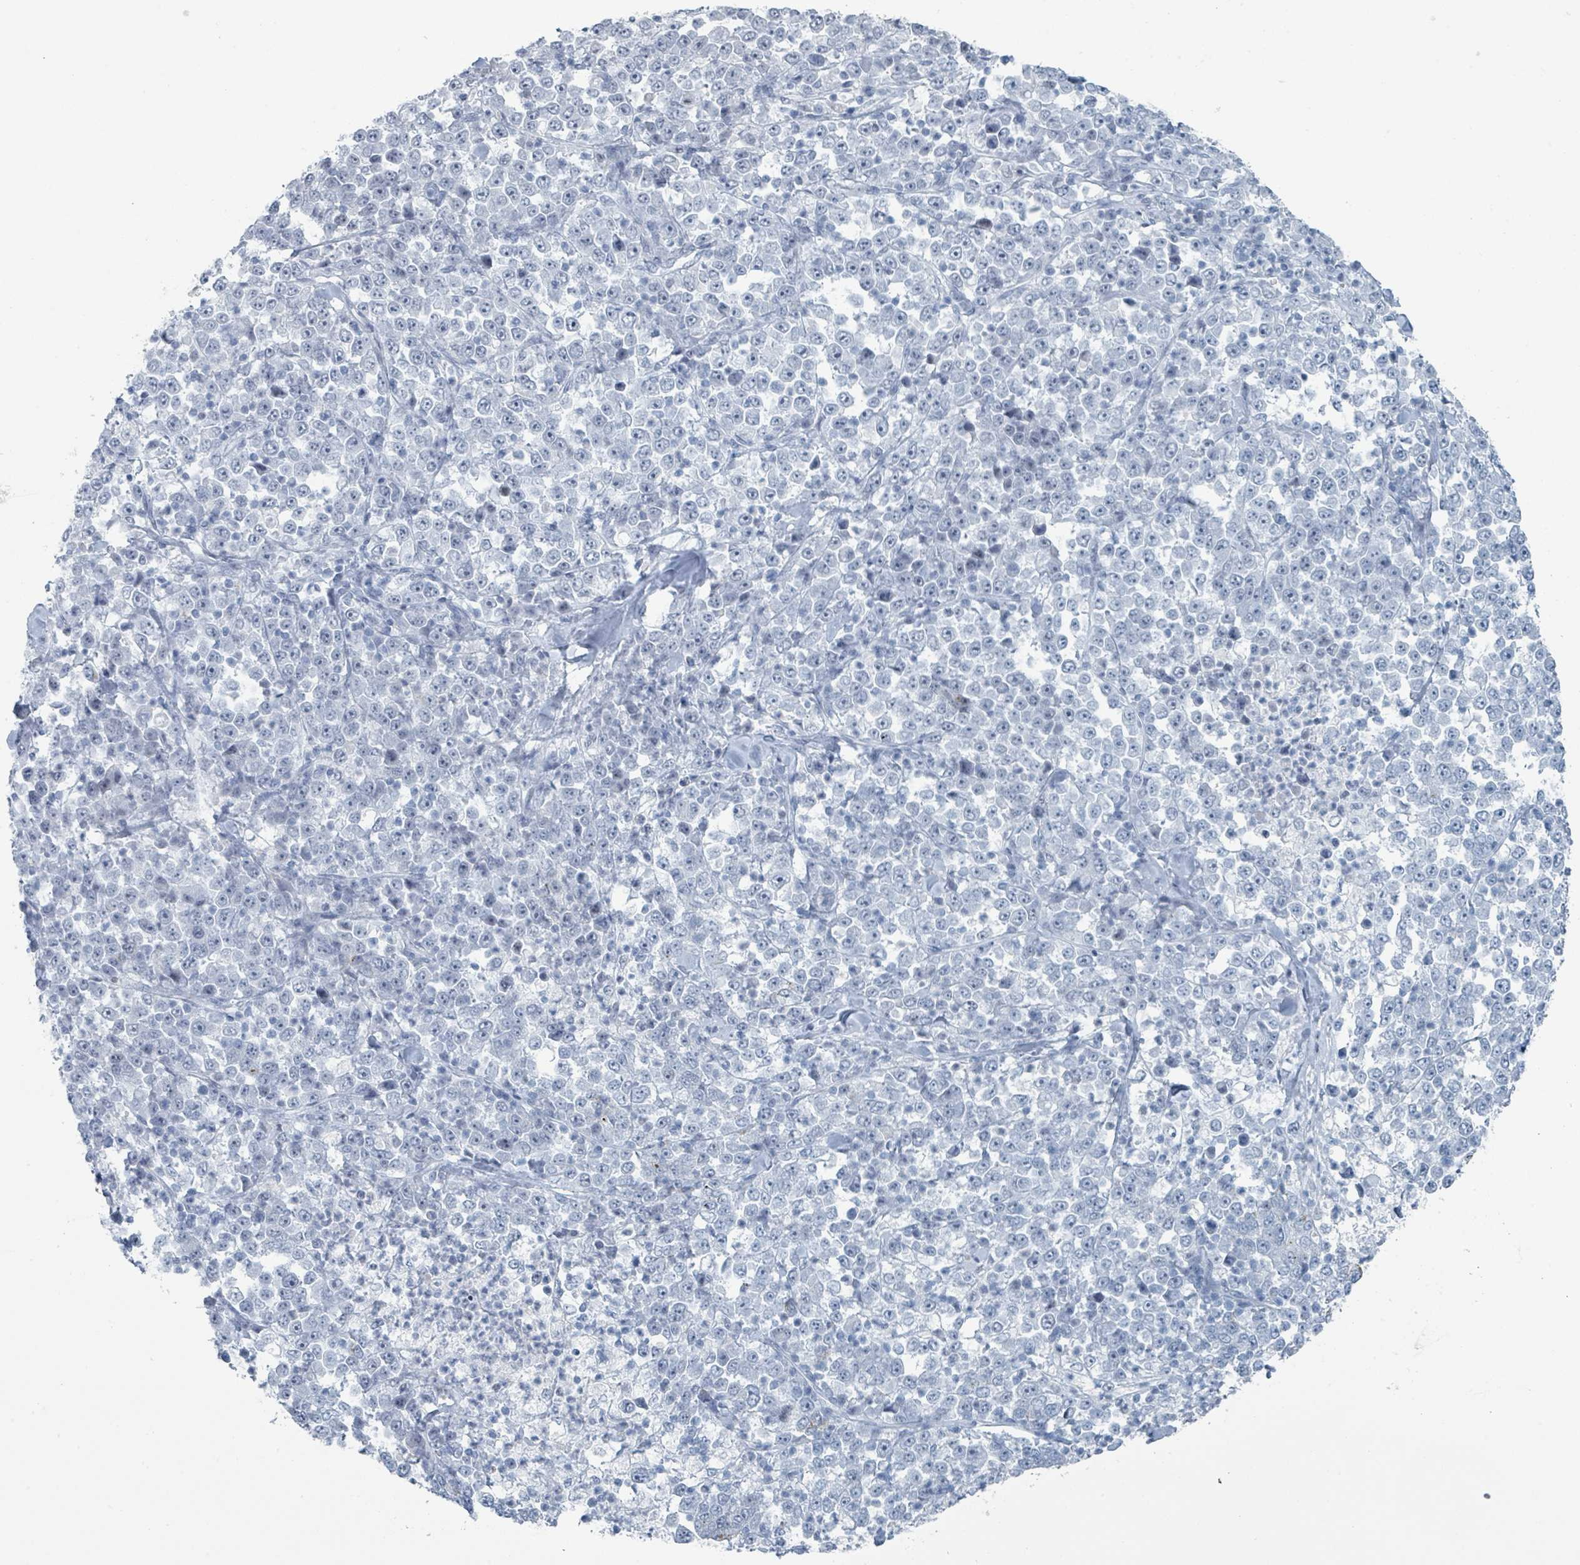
{"staining": {"intensity": "negative", "quantity": "none", "location": "none"}, "tissue": "stomach cancer", "cell_type": "Tumor cells", "image_type": "cancer", "snomed": [{"axis": "morphology", "description": "Normal tissue, NOS"}, {"axis": "morphology", "description": "Adenocarcinoma, NOS"}, {"axis": "topography", "description": "Stomach, upper"}, {"axis": "topography", "description": "Stomach"}], "caption": "Immunohistochemical staining of human stomach adenocarcinoma displays no significant staining in tumor cells.", "gene": "GPR15LG", "patient": {"sex": "male", "age": 59}}